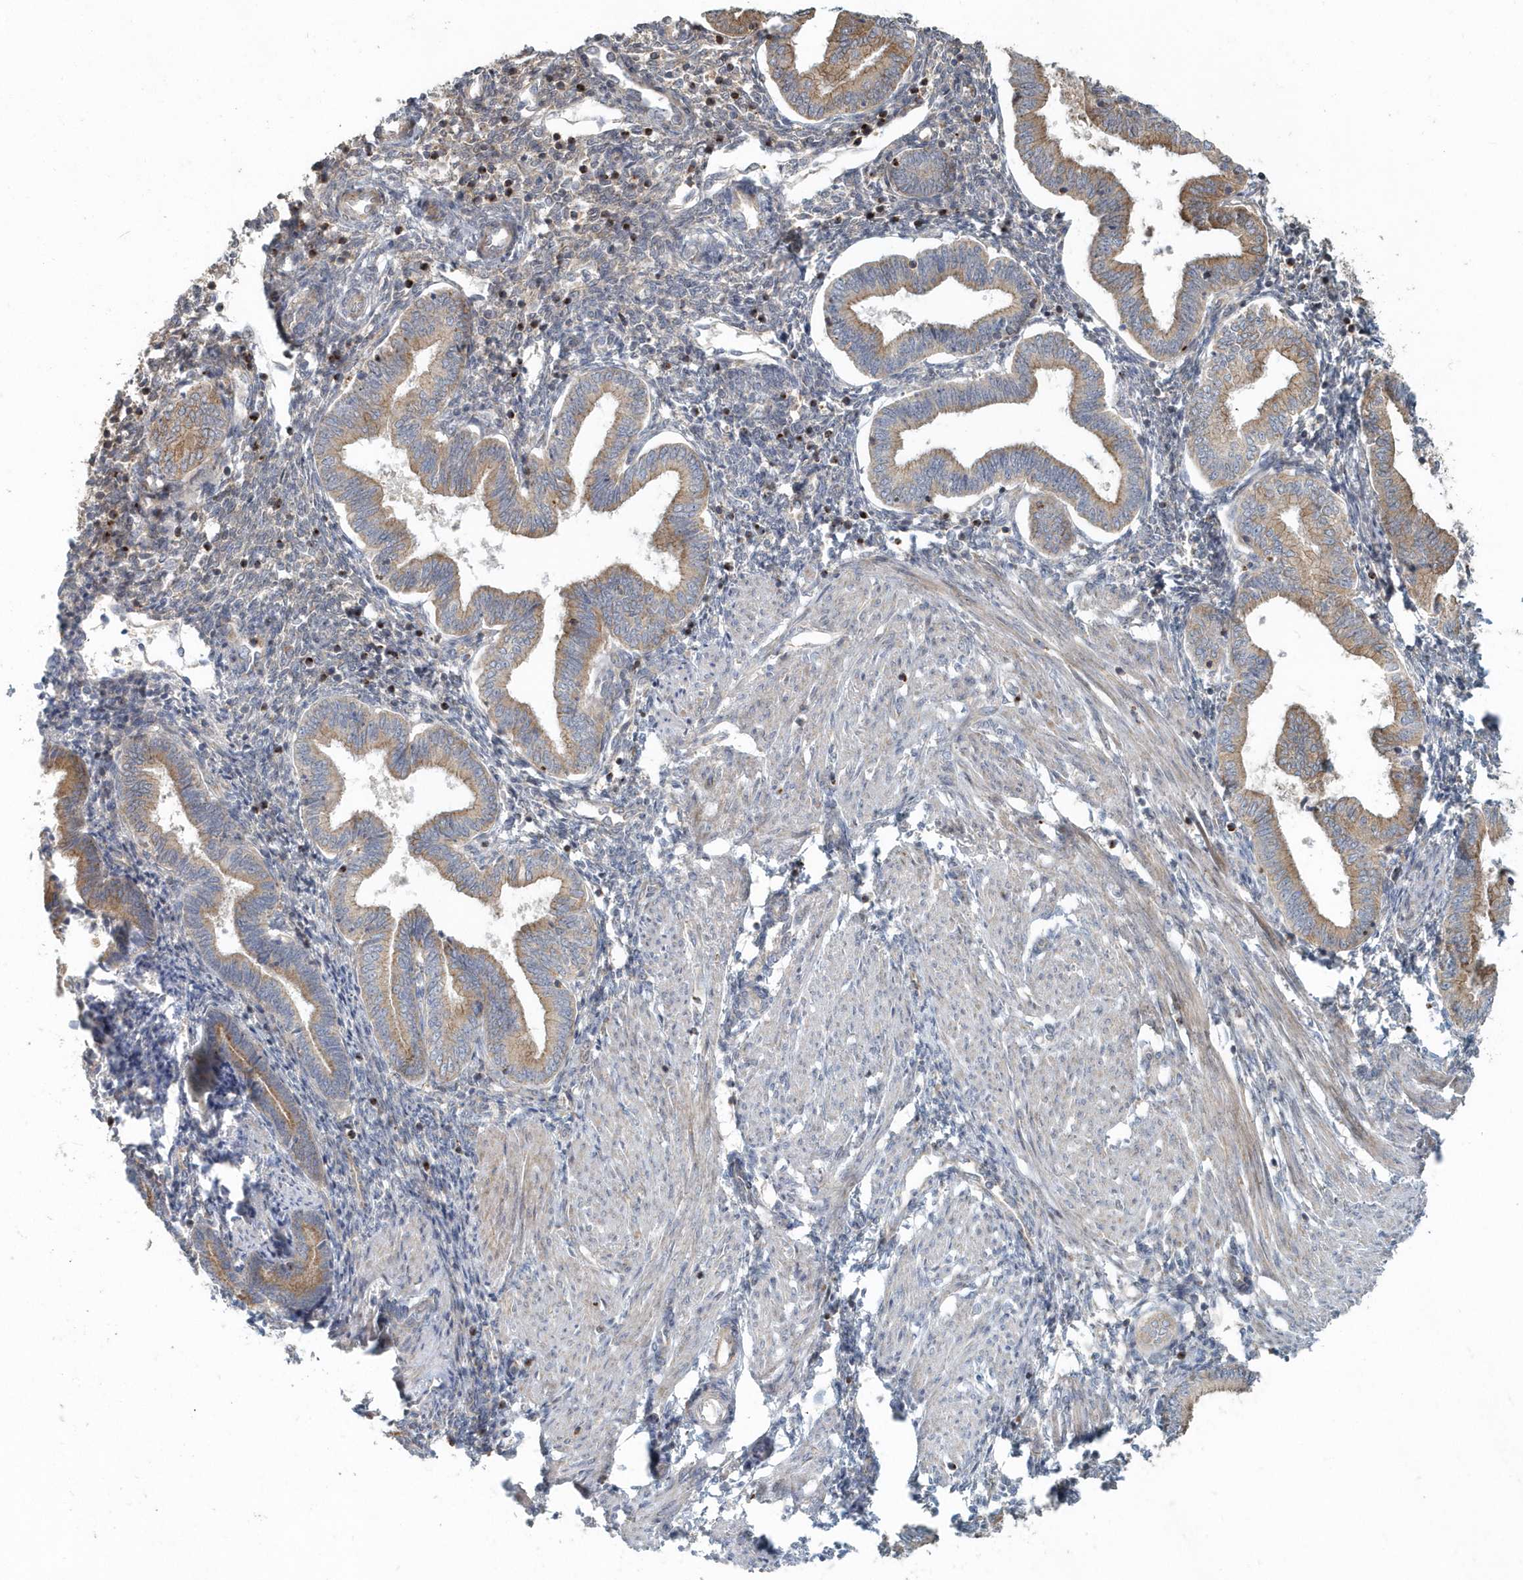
{"staining": {"intensity": "negative", "quantity": "none", "location": "none"}, "tissue": "endometrium", "cell_type": "Cells in endometrial stroma", "image_type": "normal", "snomed": [{"axis": "morphology", "description": "Normal tissue, NOS"}, {"axis": "topography", "description": "Endometrium"}], "caption": "This is an immunohistochemistry (IHC) micrograph of benign human endometrium. There is no positivity in cells in endometrial stroma.", "gene": "MMUT", "patient": {"sex": "female", "age": 53}}